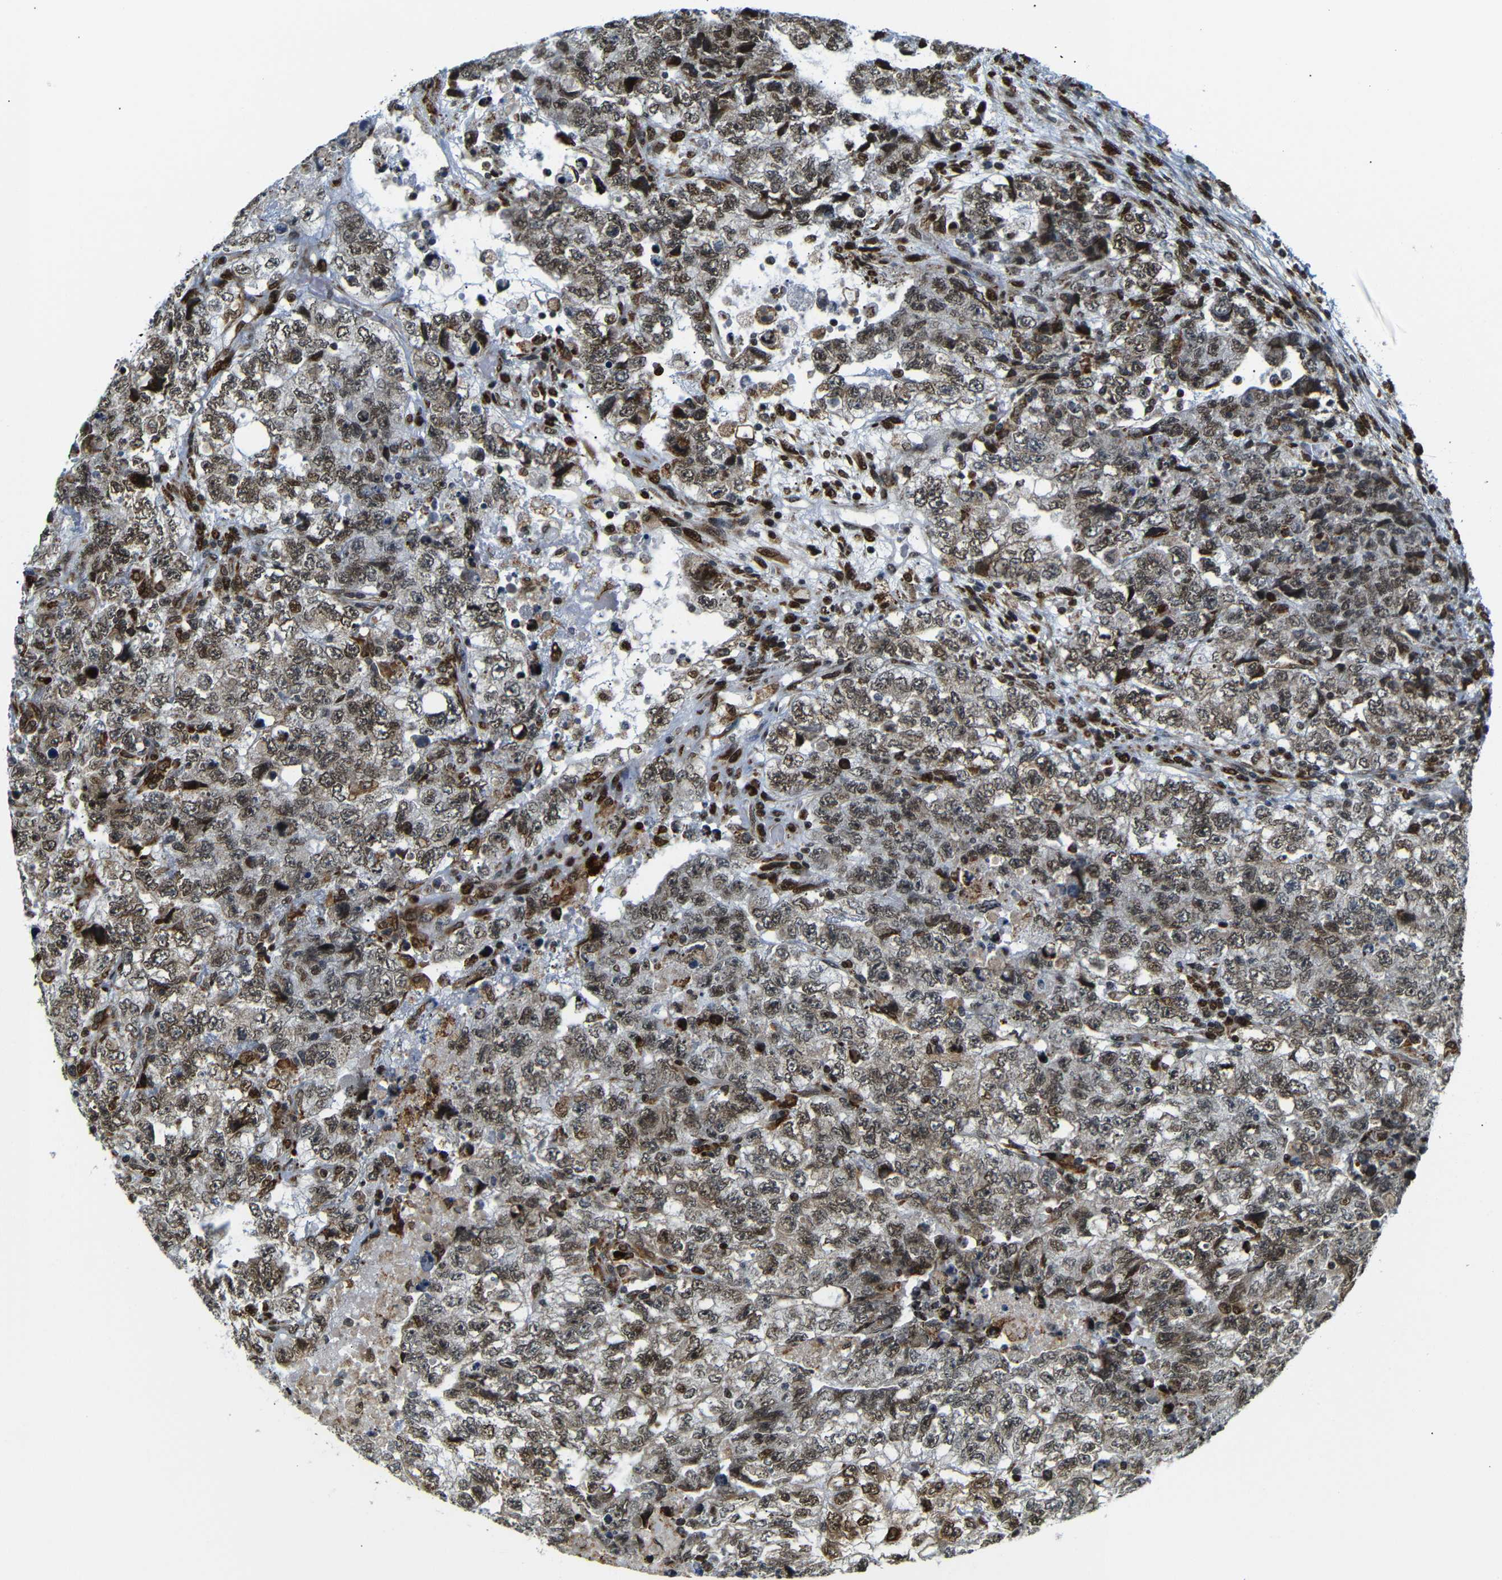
{"staining": {"intensity": "moderate", "quantity": "25%-75%", "location": "cytoplasmic/membranous,nuclear"}, "tissue": "testis cancer", "cell_type": "Tumor cells", "image_type": "cancer", "snomed": [{"axis": "morphology", "description": "Carcinoma, Embryonal, NOS"}, {"axis": "topography", "description": "Testis"}], "caption": "The histopathology image shows staining of testis cancer (embryonal carcinoma), revealing moderate cytoplasmic/membranous and nuclear protein positivity (brown color) within tumor cells. (DAB IHC, brown staining for protein, blue staining for nuclei).", "gene": "SPCS2", "patient": {"sex": "male", "age": 36}}